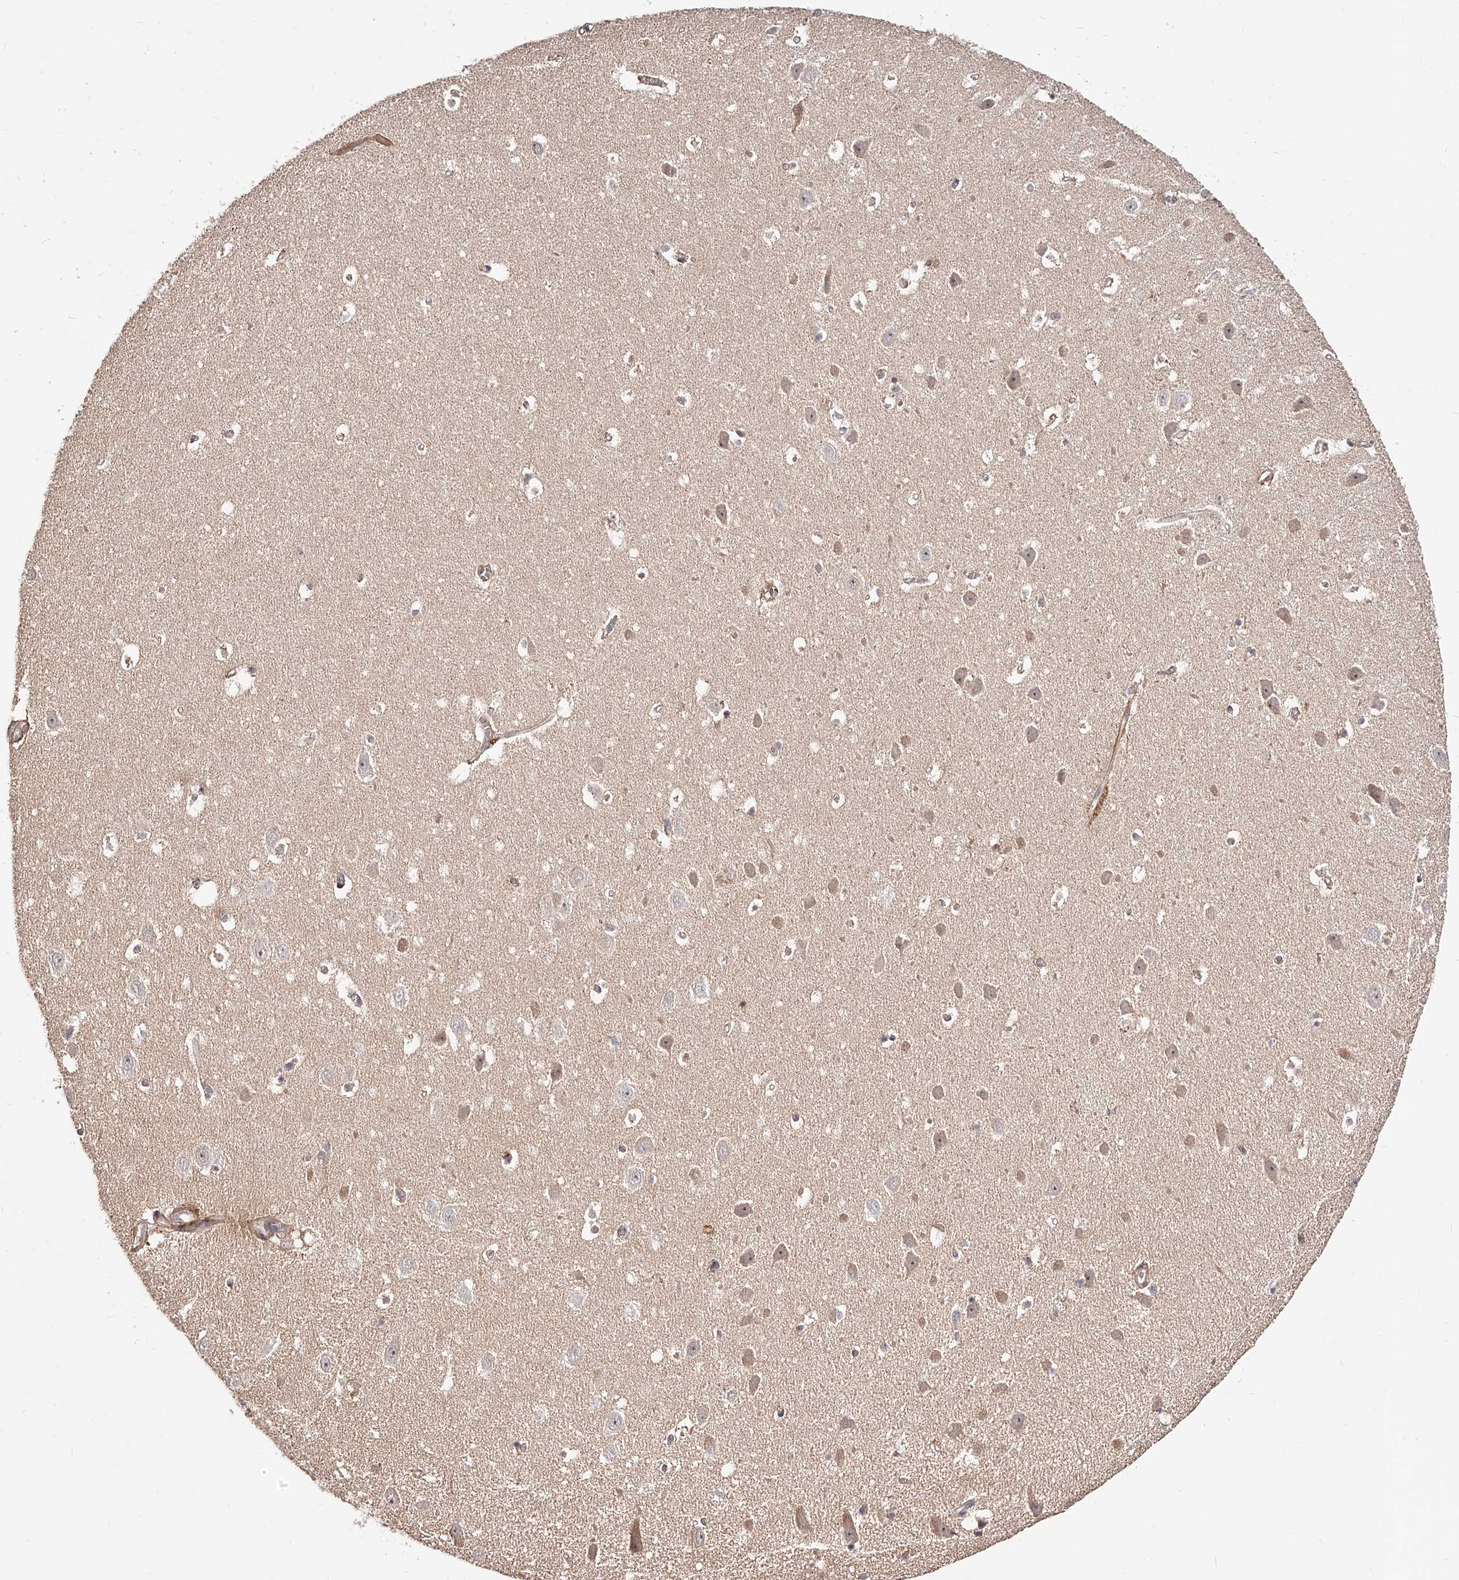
{"staining": {"intensity": "weak", "quantity": "<25%", "location": "cytoplasmic/membranous"}, "tissue": "hippocampus", "cell_type": "Glial cells", "image_type": "normal", "snomed": [{"axis": "morphology", "description": "Normal tissue, NOS"}, {"axis": "topography", "description": "Hippocampus"}], "caption": "Immunohistochemical staining of benign human hippocampus displays no significant expression in glial cells. (DAB immunohistochemistry with hematoxylin counter stain).", "gene": "ZNF502", "patient": {"sex": "female", "age": 64}}